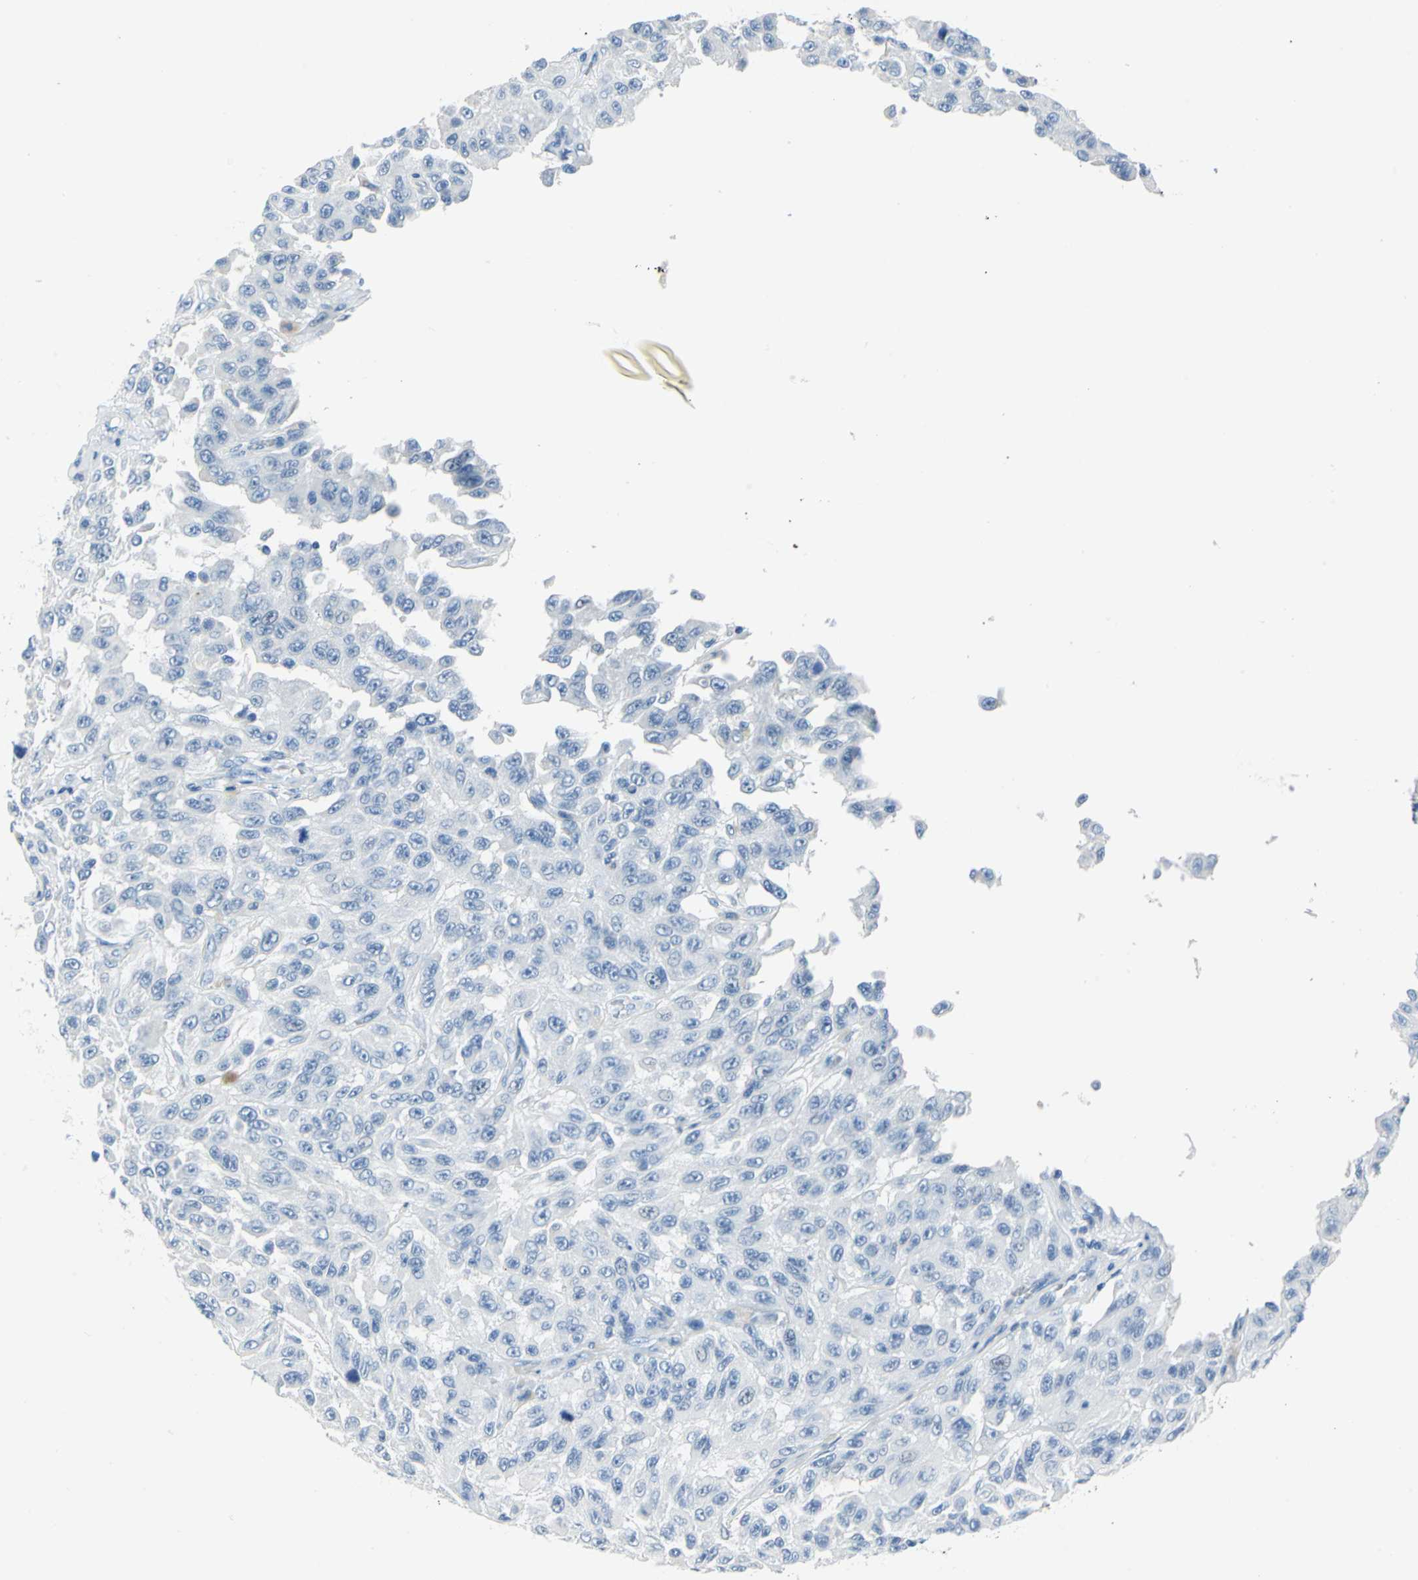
{"staining": {"intensity": "negative", "quantity": "none", "location": "none"}, "tissue": "melanoma", "cell_type": "Tumor cells", "image_type": "cancer", "snomed": [{"axis": "morphology", "description": "Malignant melanoma, NOS"}, {"axis": "topography", "description": "Skin"}], "caption": "Tumor cells show no significant expression in melanoma.", "gene": "SFN", "patient": {"sex": "male", "age": 30}}